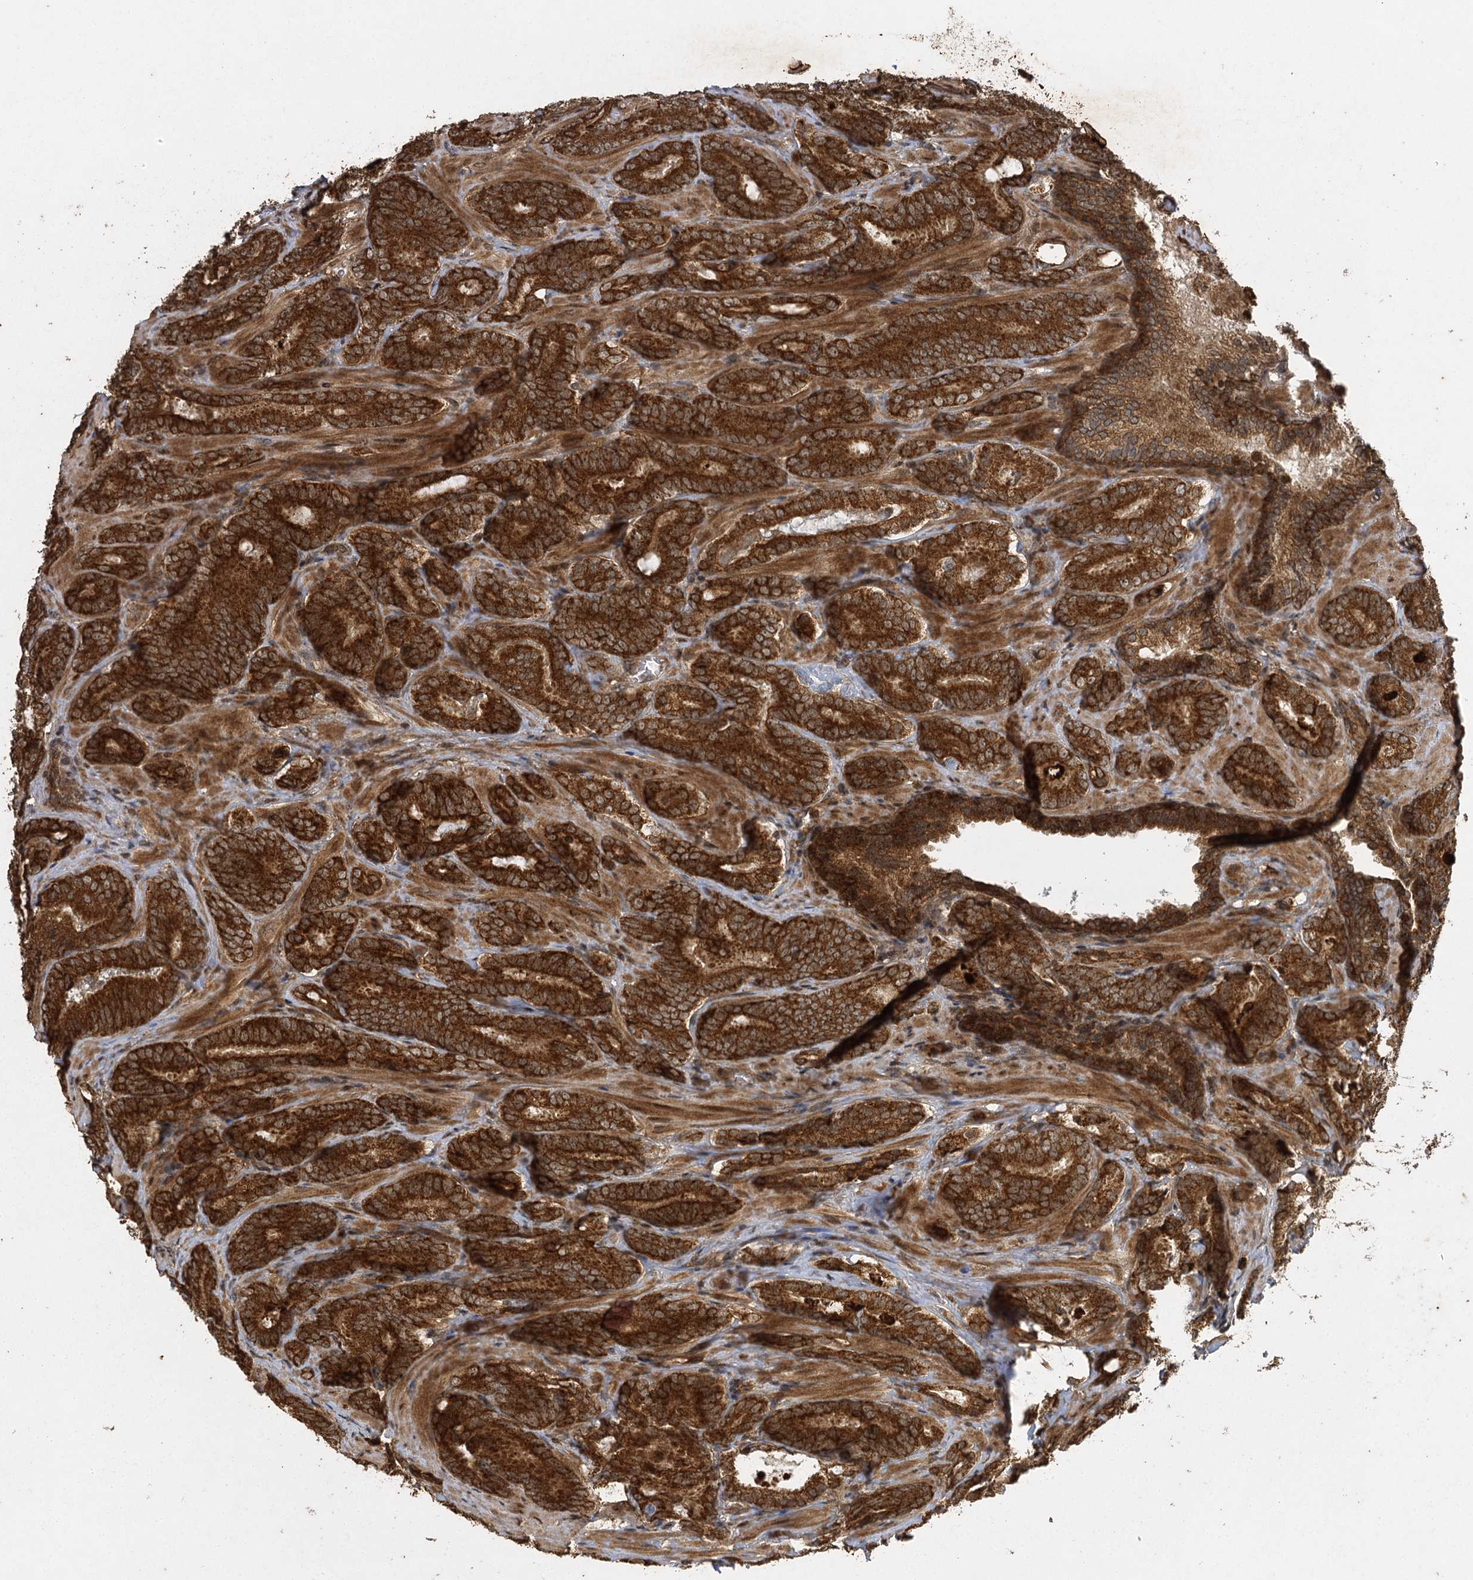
{"staining": {"intensity": "strong", "quantity": ">75%", "location": "cytoplasmic/membranous"}, "tissue": "prostate cancer", "cell_type": "Tumor cells", "image_type": "cancer", "snomed": [{"axis": "morphology", "description": "Adenocarcinoma, Low grade"}, {"axis": "topography", "description": "Prostate"}], "caption": "Strong cytoplasmic/membranous staining for a protein is present in about >75% of tumor cells of prostate cancer using IHC.", "gene": "IL11RA", "patient": {"sex": "male", "age": 60}}